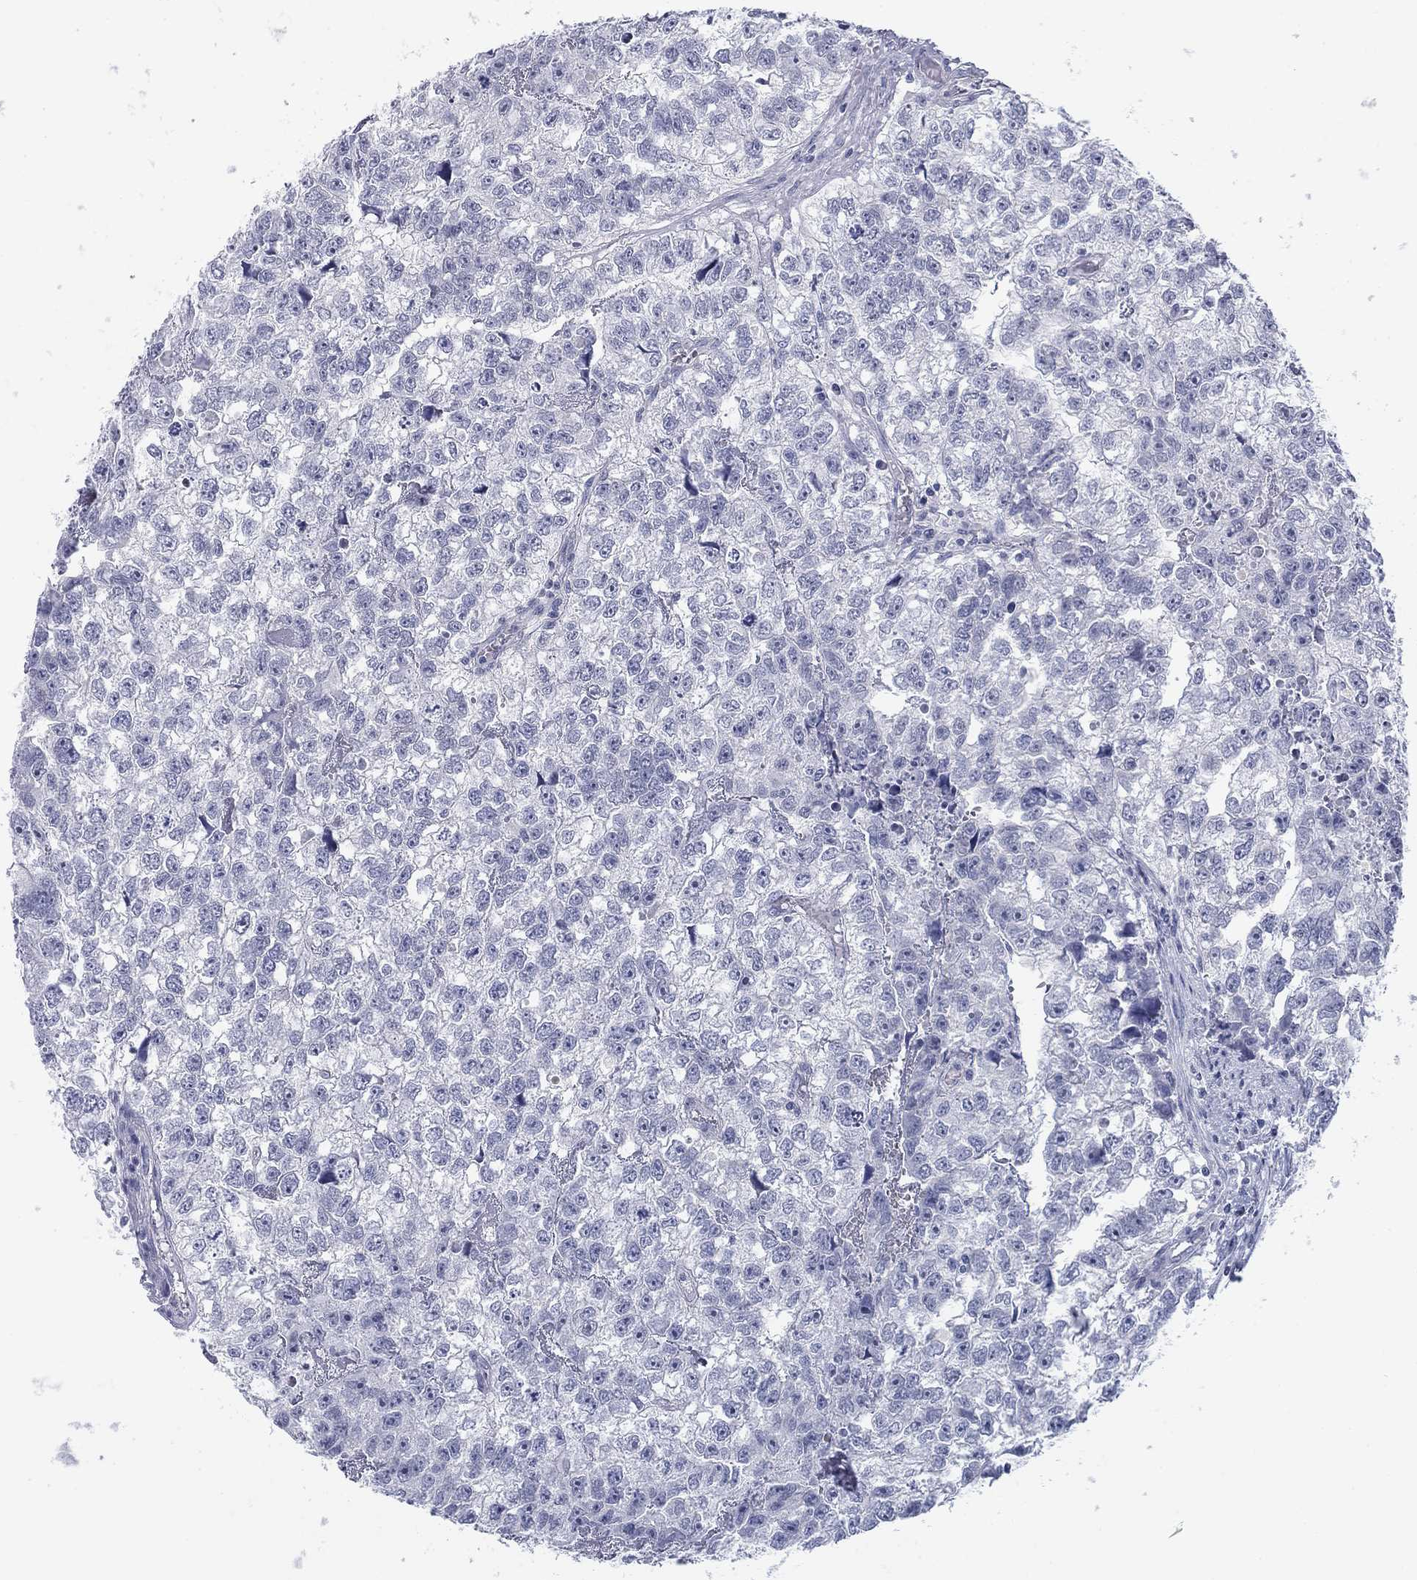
{"staining": {"intensity": "negative", "quantity": "none", "location": "none"}, "tissue": "testis cancer", "cell_type": "Tumor cells", "image_type": "cancer", "snomed": [{"axis": "morphology", "description": "Carcinoma, Embryonal, NOS"}, {"axis": "morphology", "description": "Teratoma, malignant, NOS"}, {"axis": "topography", "description": "Testis"}], "caption": "There is no significant positivity in tumor cells of testis cancer (embryonal carcinoma).", "gene": "PRPH", "patient": {"sex": "male", "age": 44}}